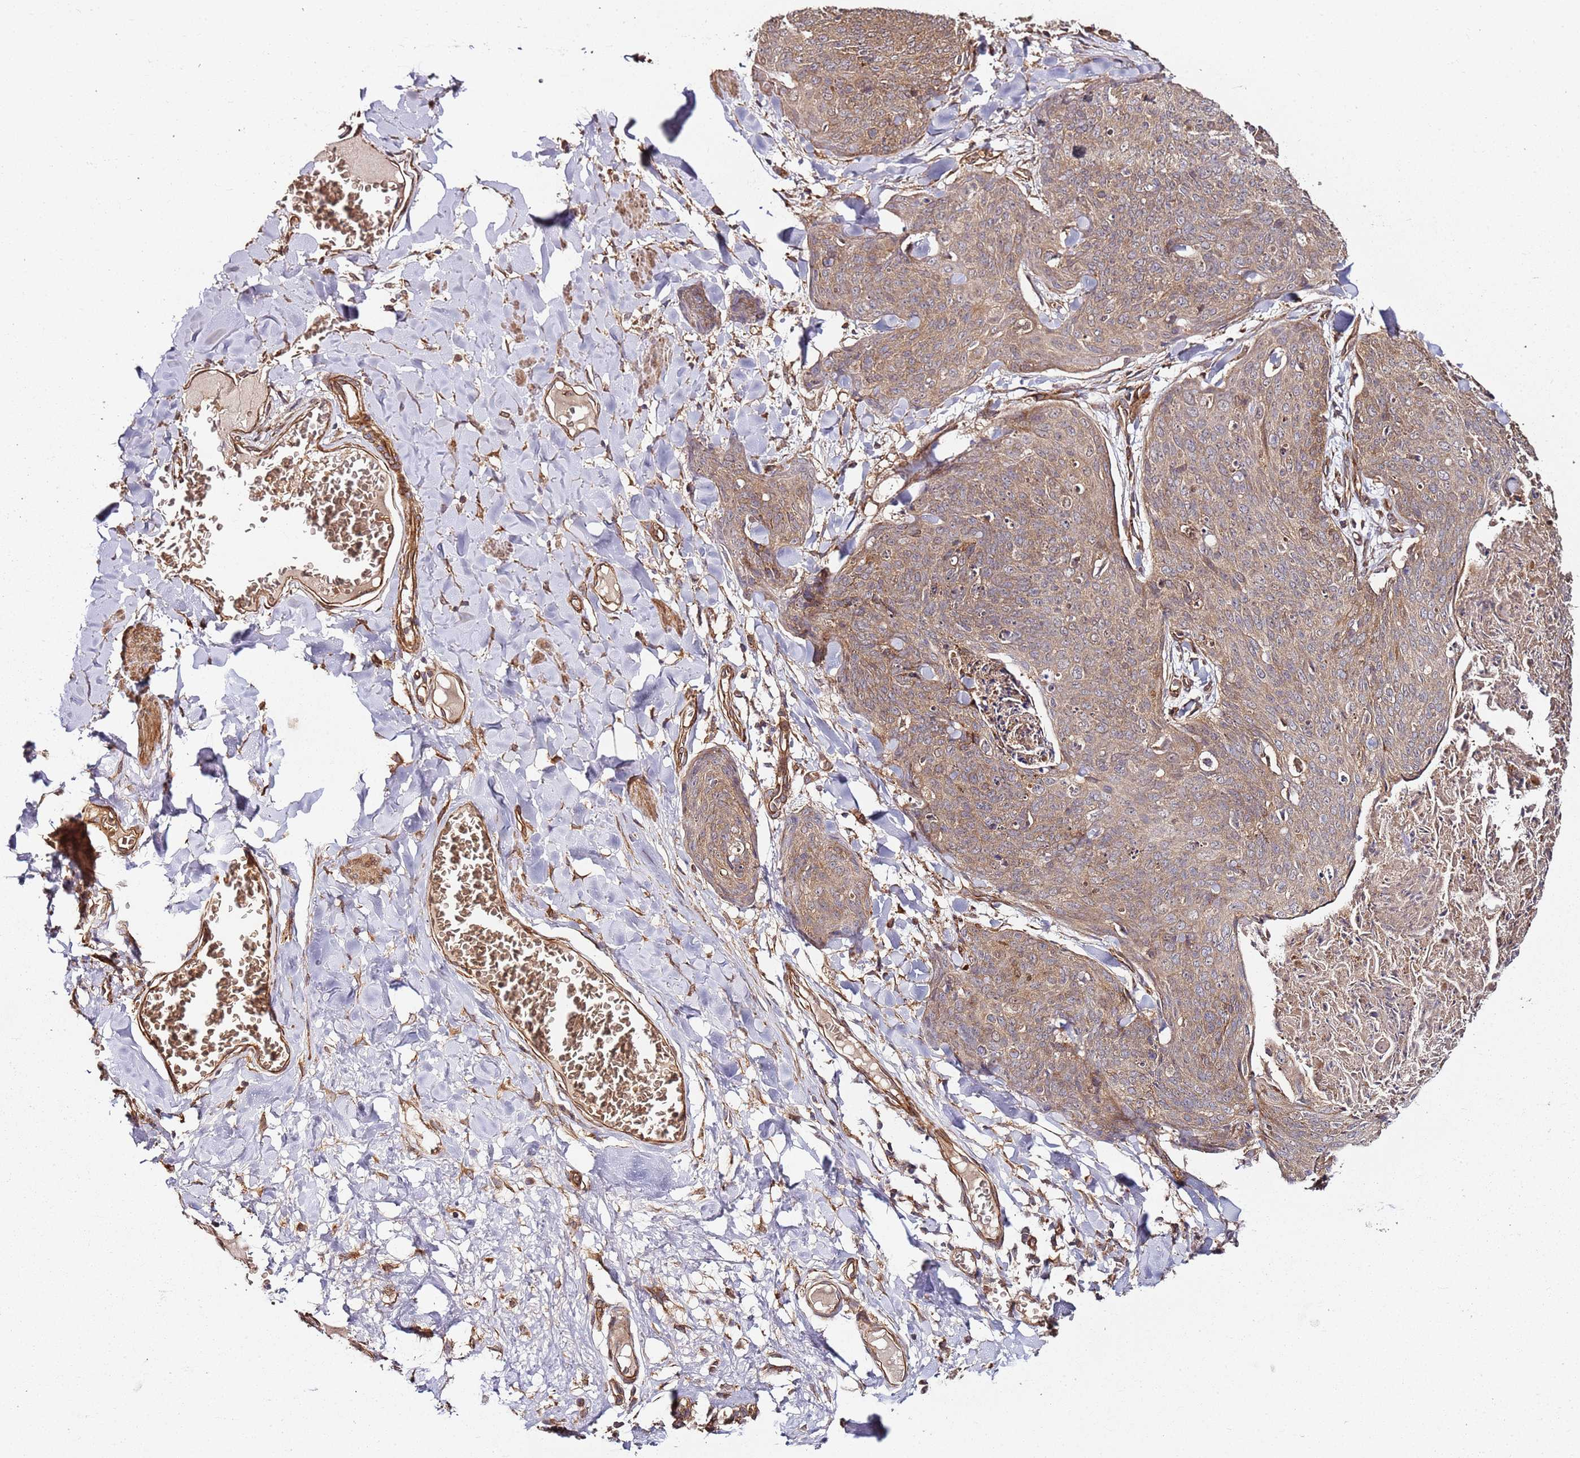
{"staining": {"intensity": "moderate", "quantity": ">75%", "location": "cytoplasmic/membranous"}, "tissue": "skin cancer", "cell_type": "Tumor cells", "image_type": "cancer", "snomed": [{"axis": "morphology", "description": "Squamous cell carcinoma, NOS"}, {"axis": "topography", "description": "Skin"}, {"axis": "topography", "description": "Vulva"}], "caption": "Immunohistochemistry (IHC) (DAB (3,3'-diaminobenzidine)) staining of human skin cancer (squamous cell carcinoma) demonstrates moderate cytoplasmic/membranous protein positivity in approximately >75% of tumor cells. The protein is shown in brown color, while the nuclei are stained blue.", "gene": "TM2D2", "patient": {"sex": "female", "age": 85}}